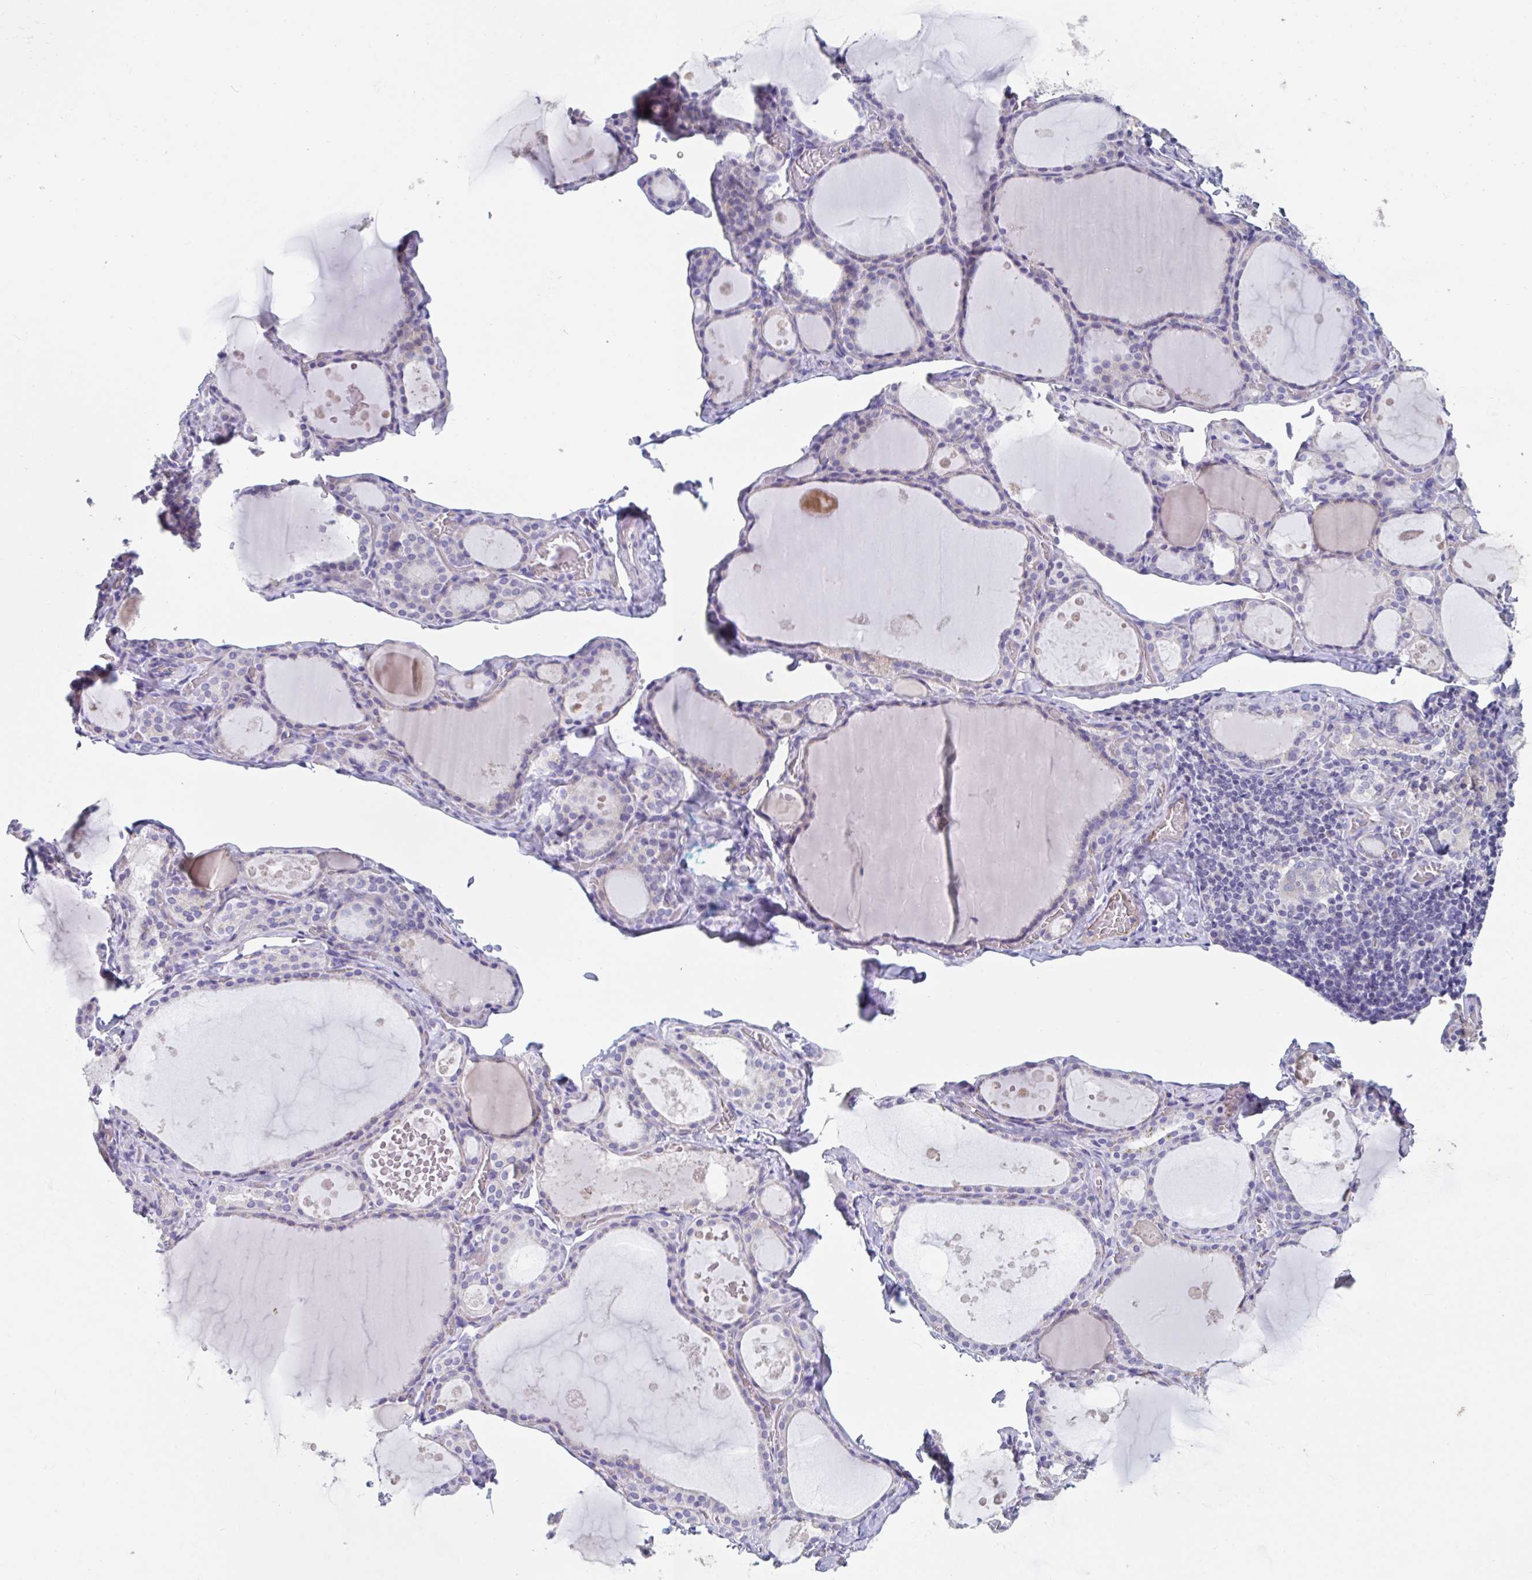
{"staining": {"intensity": "negative", "quantity": "none", "location": "none"}, "tissue": "thyroid gland", "cell_type": "Glandular cells", "image_type": "normal", "snomed": [{"axis": "morphology", "description": "Normal tissue, NOS"}, {"axis": "topography", "description": "Thyroid gland"}], "caption": "The micrograph shows no significant positivity in glandular cells of thyroid gland. (DAB immunohistochemistry with hematoxylin counter stain).", "gene": "ABHD16A", "patient": {"sex": "male", "age": 56}}